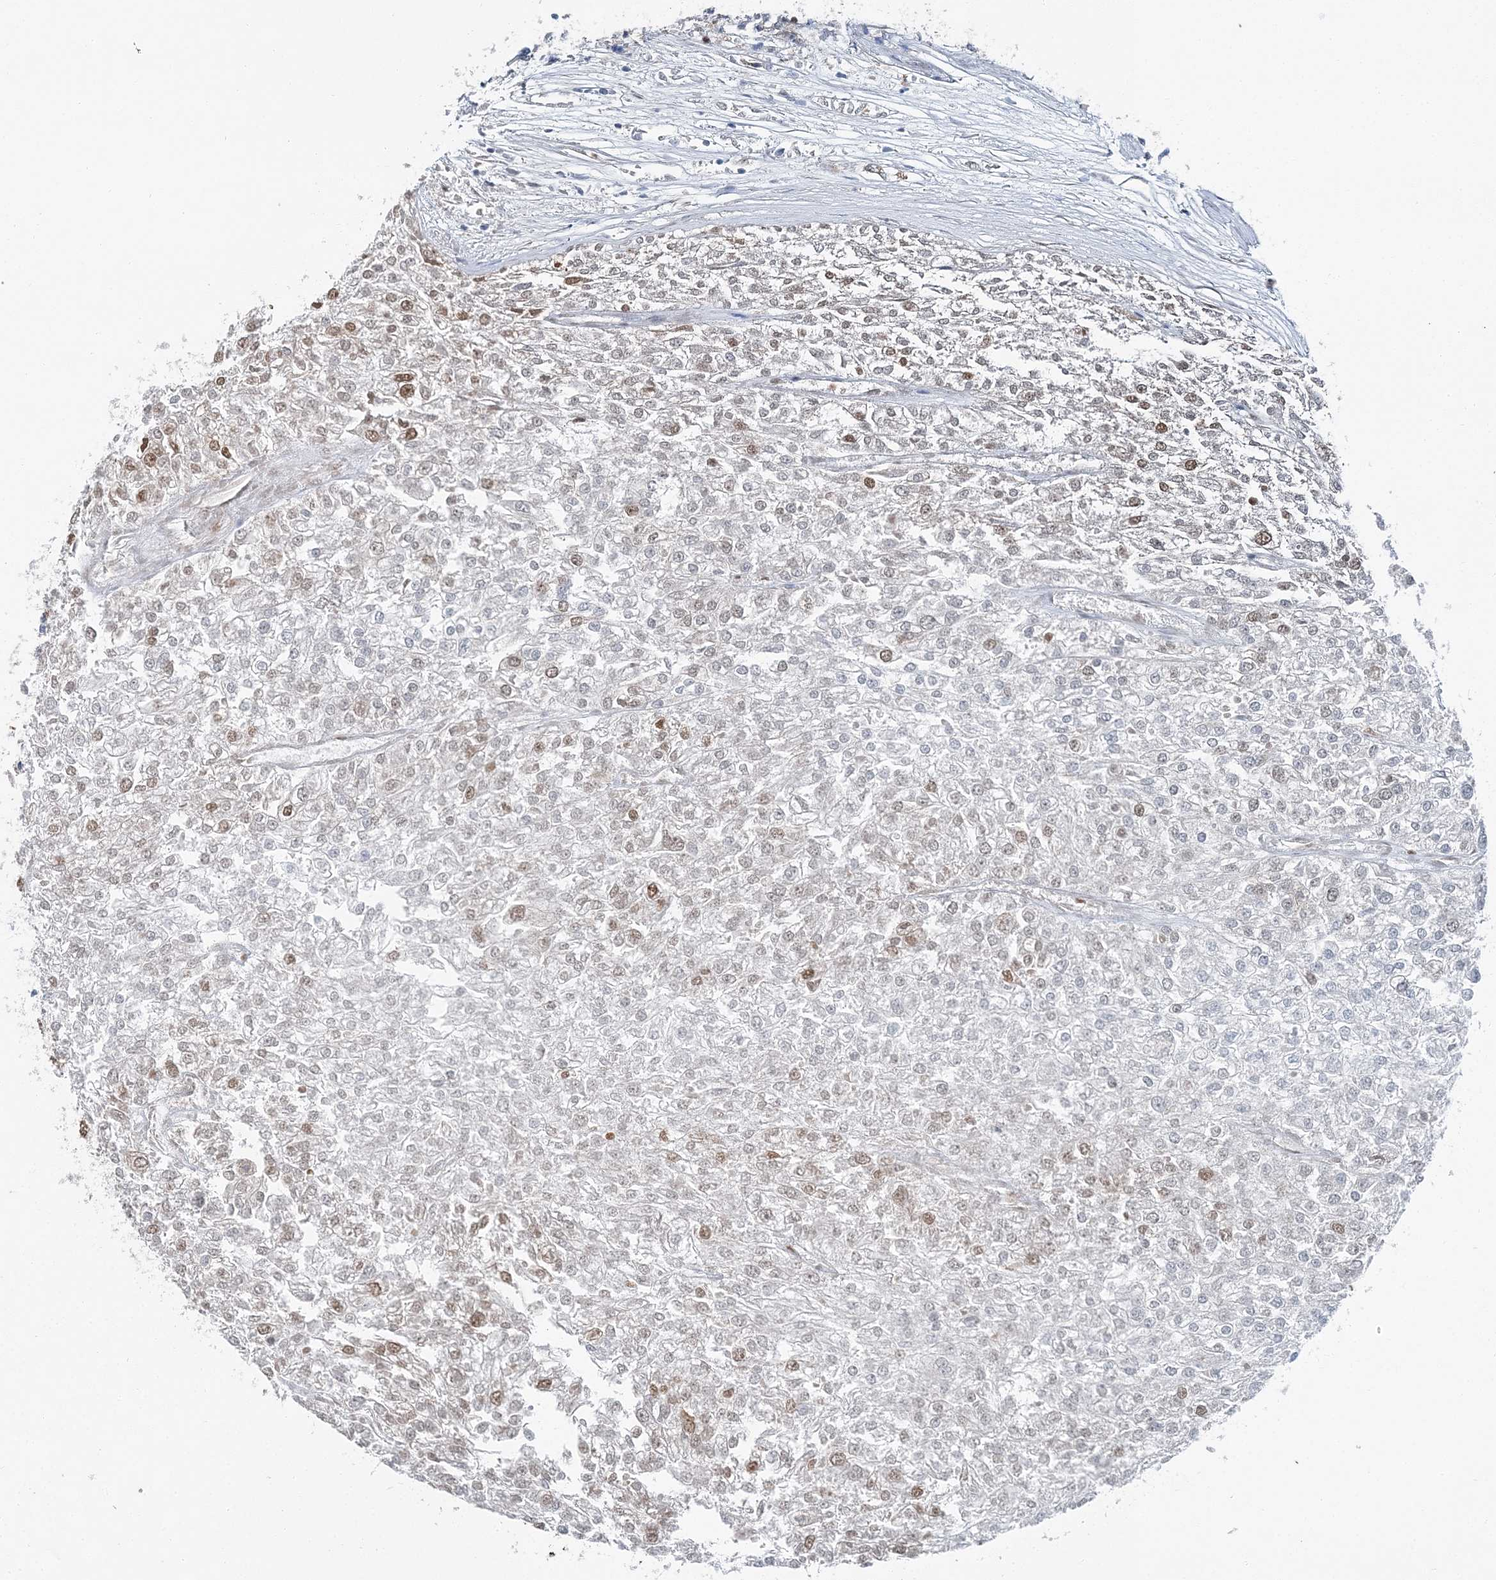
{"staining": {"intensity": "weak", "quantity": "25%-75%", "location": "nuclear"}, "tissue": "renal cancer", "cell_type": "Tumor cells", "image_type": "cancer", "snomed": [{"axis": "morphology", "description": "Adenocarcinoma, NOS"}, {"axis": "topography", "description": "Kidney"}], "caption": "This photomicrograph exhibits immunohistochemistry staining of human renal cancer, with low weak nuclear staining in about 25%-75% of tumor cells.", "gene": "HAT1", "patient": {"sex": "female", "age": 54}}